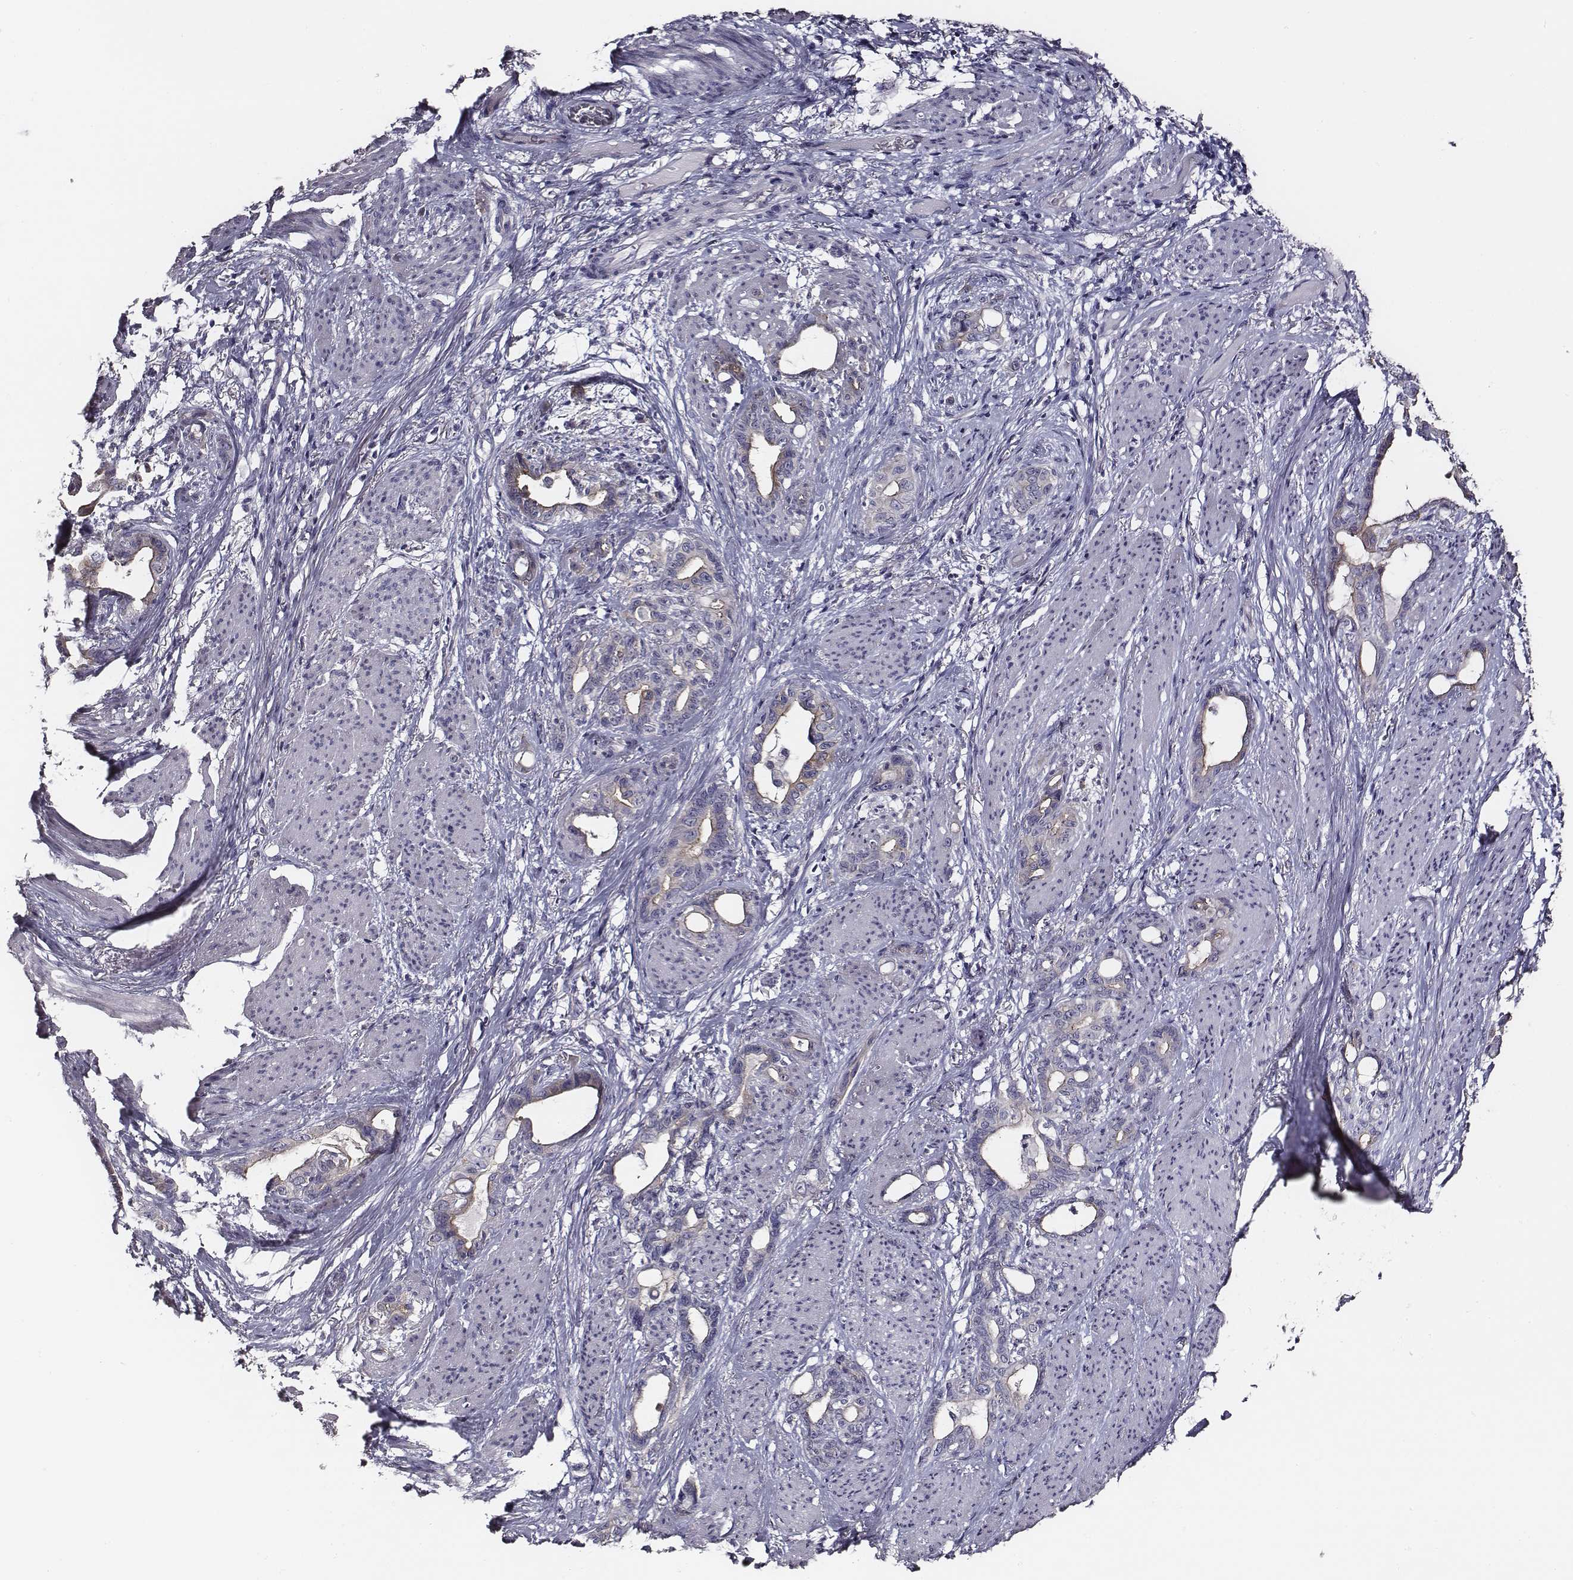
{"staining": {"intensity": "negative", "quantity": "none", "location": "none"}, "tissue": "stomach cancer", "cell_type": "Tumor cells", "image_type": "cancer", "snomed": [{"axis": "morphology", "description": "Normal tissue, NOS"}, {"axis": "morphology", "description": "Adenocarcinoma, NOS"}, {"axis": "topography", "description": "Esophagus"}, {"axis": "topography", "description": "Stomach, upper"}], "caption": "DAB immunohistochemical staining of stomach adenocarcinoma exhibits no significant staining in tumor cells. Brightfield microscopy of immunohistochemistry (IHC) stained with DAB (brown) and hematoxylin (blue), captured at high magnification.", "gene": "AADAT", "patient": {"sex": "male", "age": 62}}